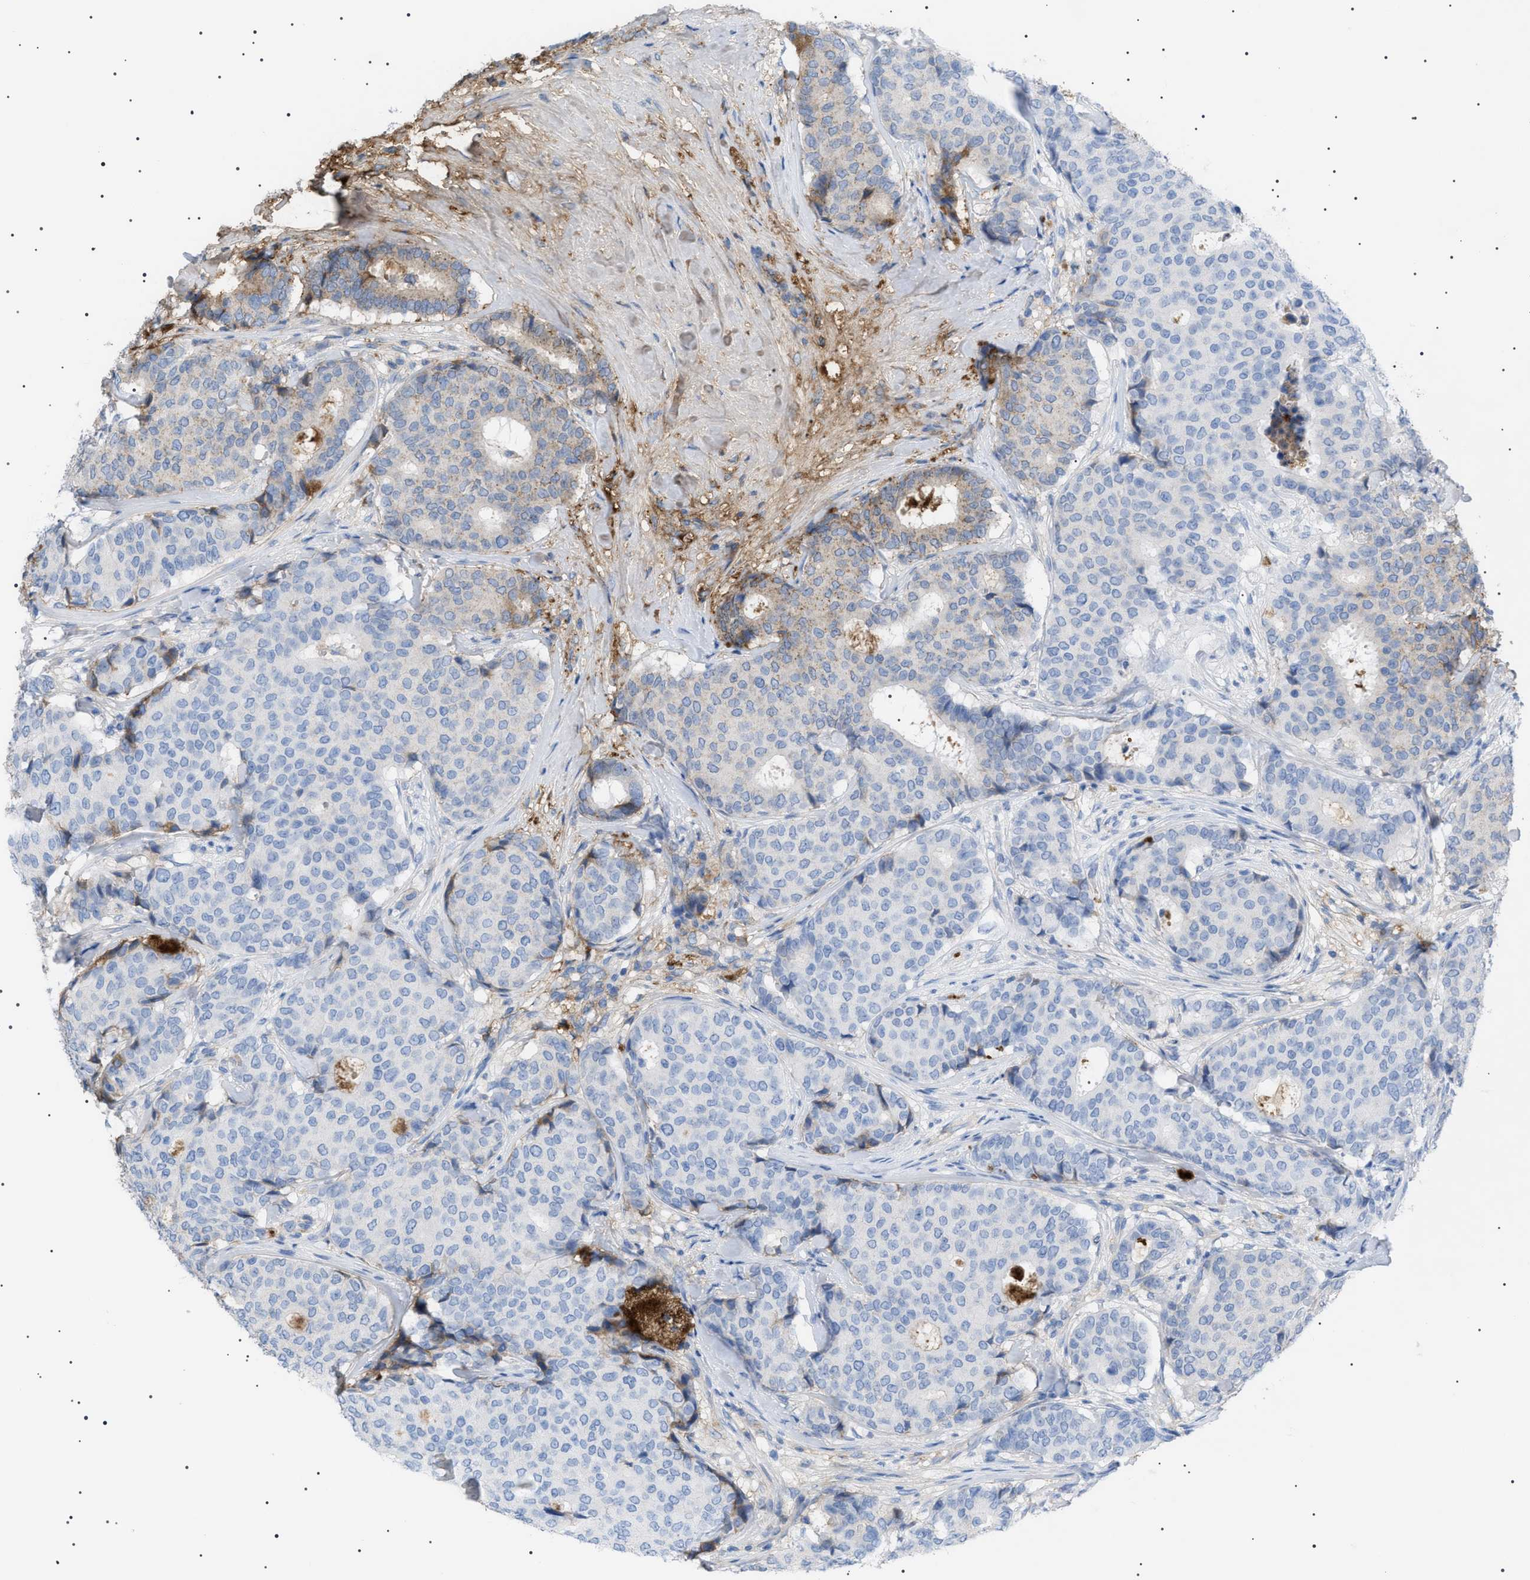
{"staining": {"intensity": "weak", "quantity": "<25%", "location": "cytoplasmic/membranous"}, "tissue": "breast cancer", "cell_type": "Tumor cells", "image_type": "cancer", "snomed": [{"axis": "morphology", "description": "Duct carcinoma"}, {"axis": "topography", "description": "Breast"}], "caption": "Immunohistochemistry of human breast invasive ductal carcinoma shows no staining in tumor cells.", "gene": "LPA", "patient": {"sex": "female", "age": 75}}